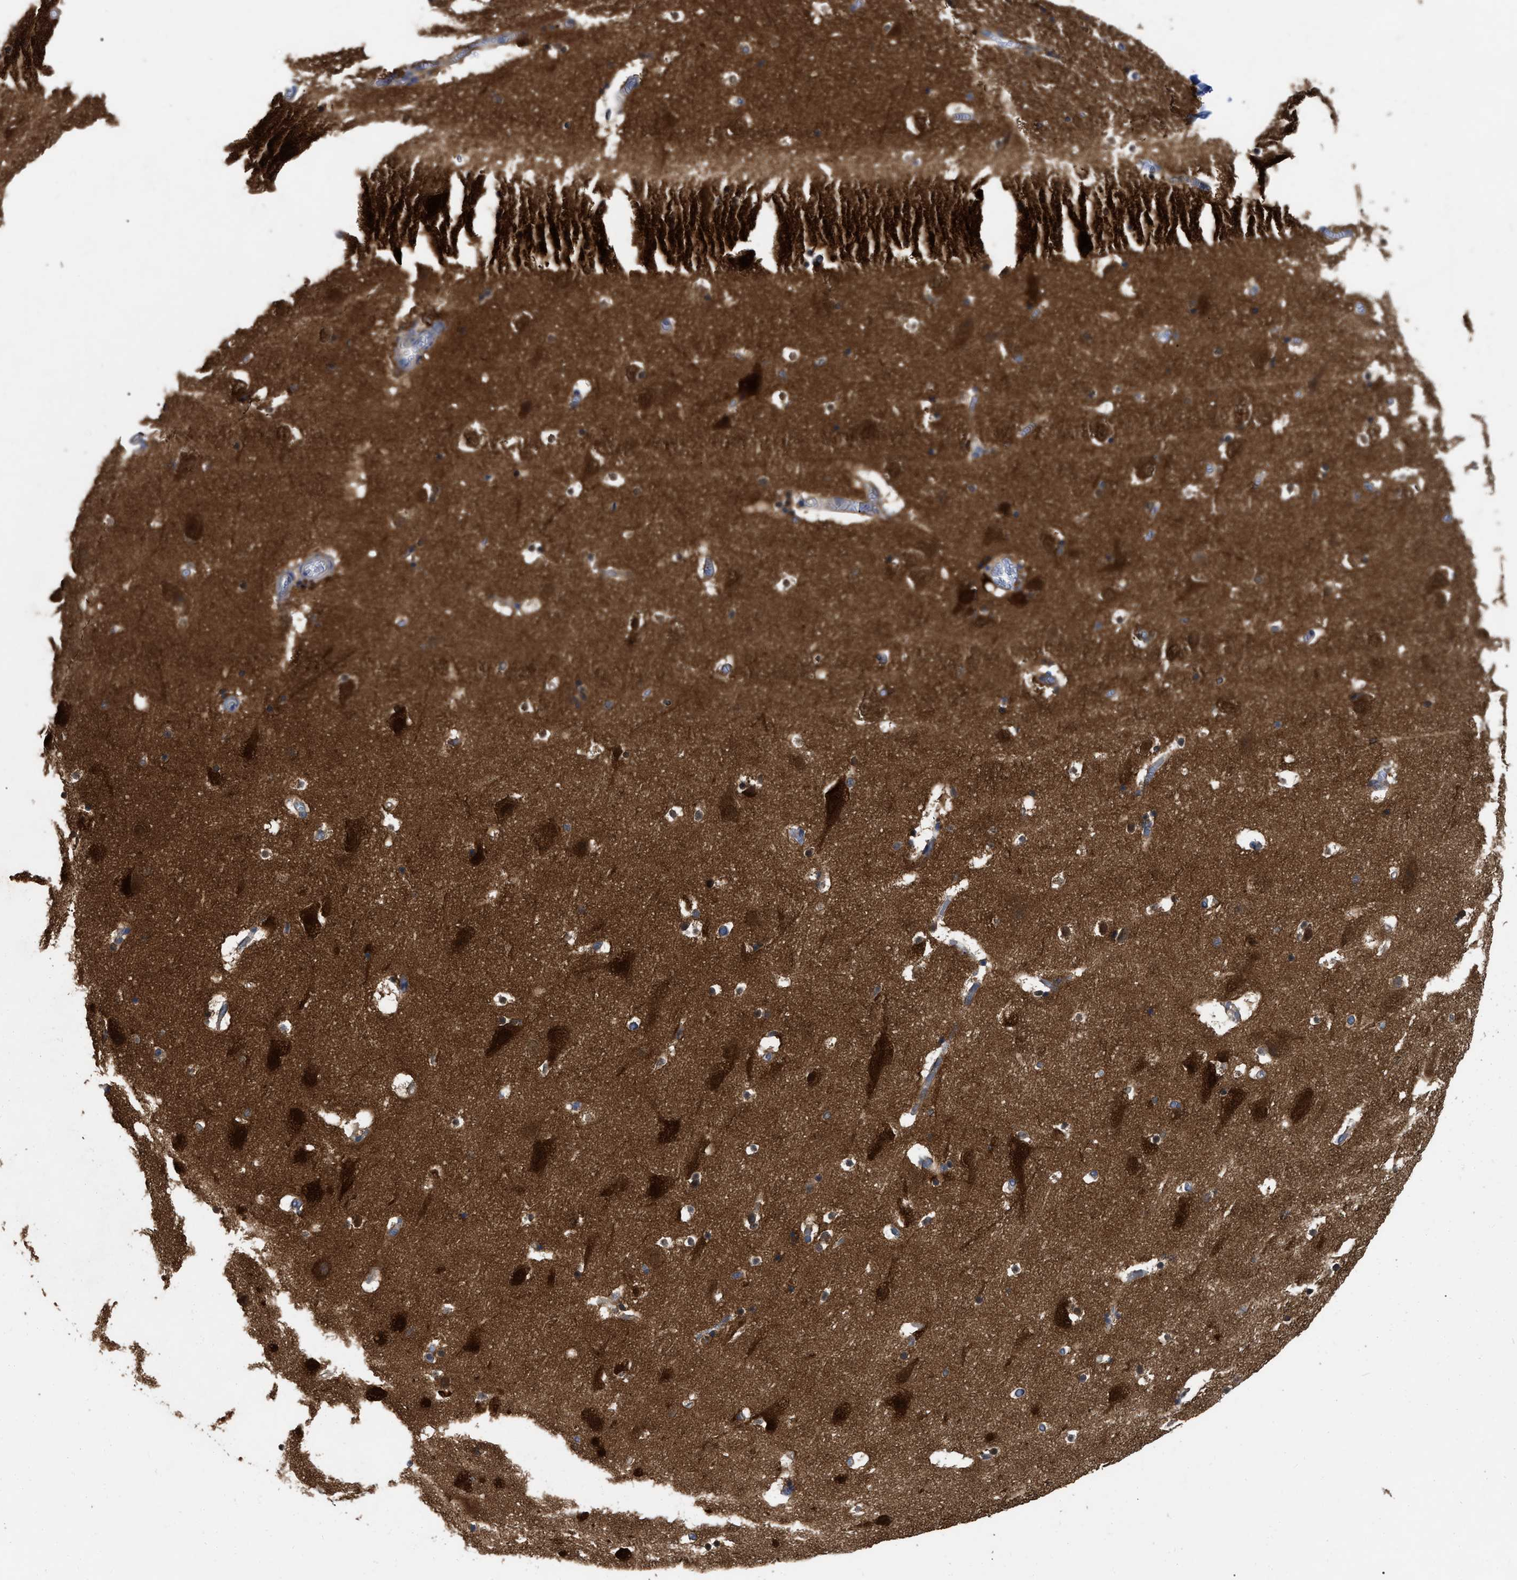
{"staining": {"intensity": "moderate", "quantity": ">75%", "location": "cytoplasmic/membranous"}, "tissue": "hippocampus", "cell_type": "Glial cells", "image_type": "normal", "snomed": [{"axis": "morphology", "description": "Normal tissue, NOS"}, {"axis": "topography", "description": "Hippocampus"}], "caption": "Hippocampus was stained to show a protein in brown. There is medium levels of moderate cytoplasmic/membranous expression in approximately >75% of glial cells. (IHC, brightfield microscopy, high magnification).", "gene": "RAP1GDS1", "patient": {"sex": "male", "age": 45}}